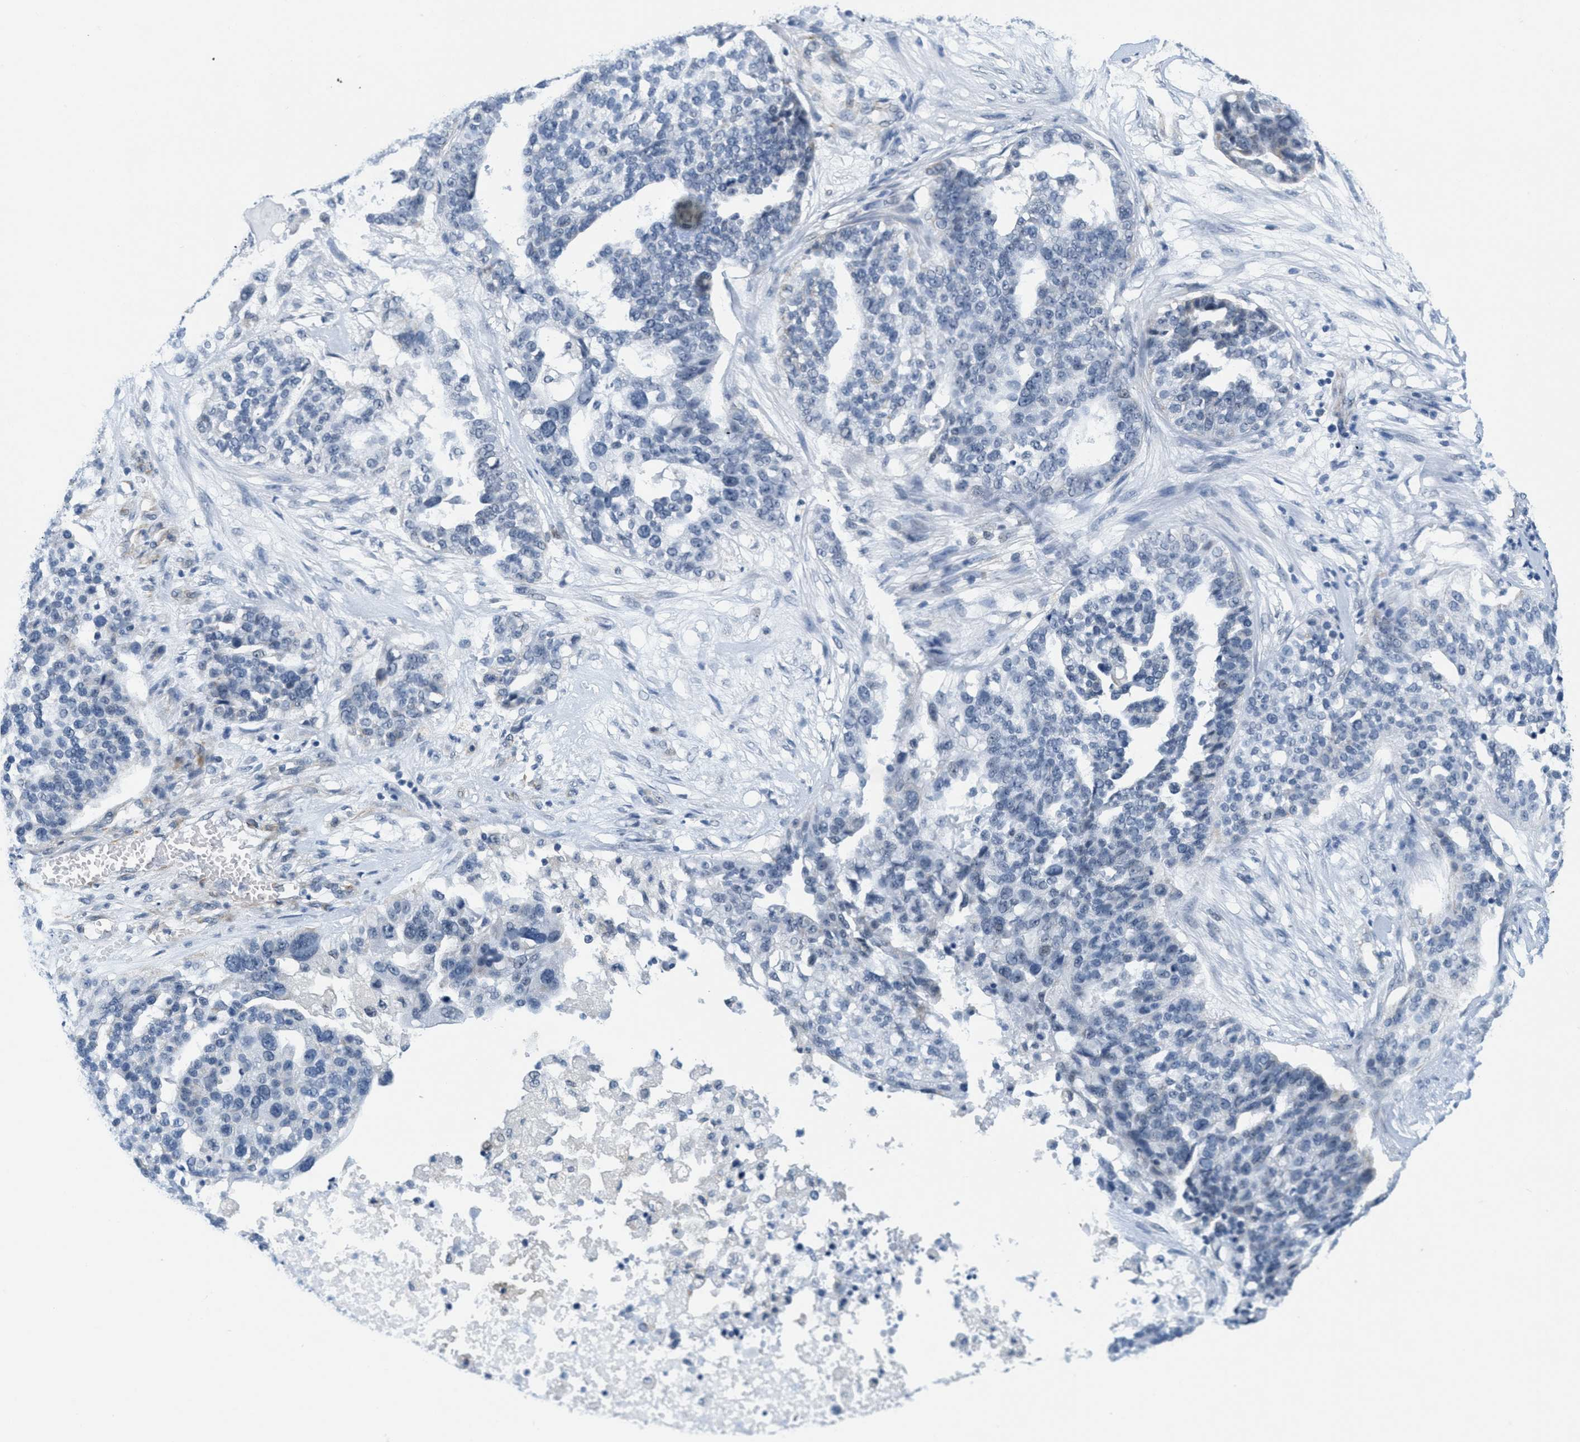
{"staining": {"intensity": "negative", "quantity": "none", "location": "none"}, "tissue": "ovarian cancer", "cell_type": "Tumor cells", "image_type": "cancer", "snomed": [{"axis": "morphology", "description": "Cystadenocarcinoma, serous, NOS"}, {"axis": "topography", "description": "Ovary"}], "caption": "There is no significant staining in tumor cells of ovarian cancer.", "gene": "HS3ST2", "patient": {"sex": "female", "age": 59}}